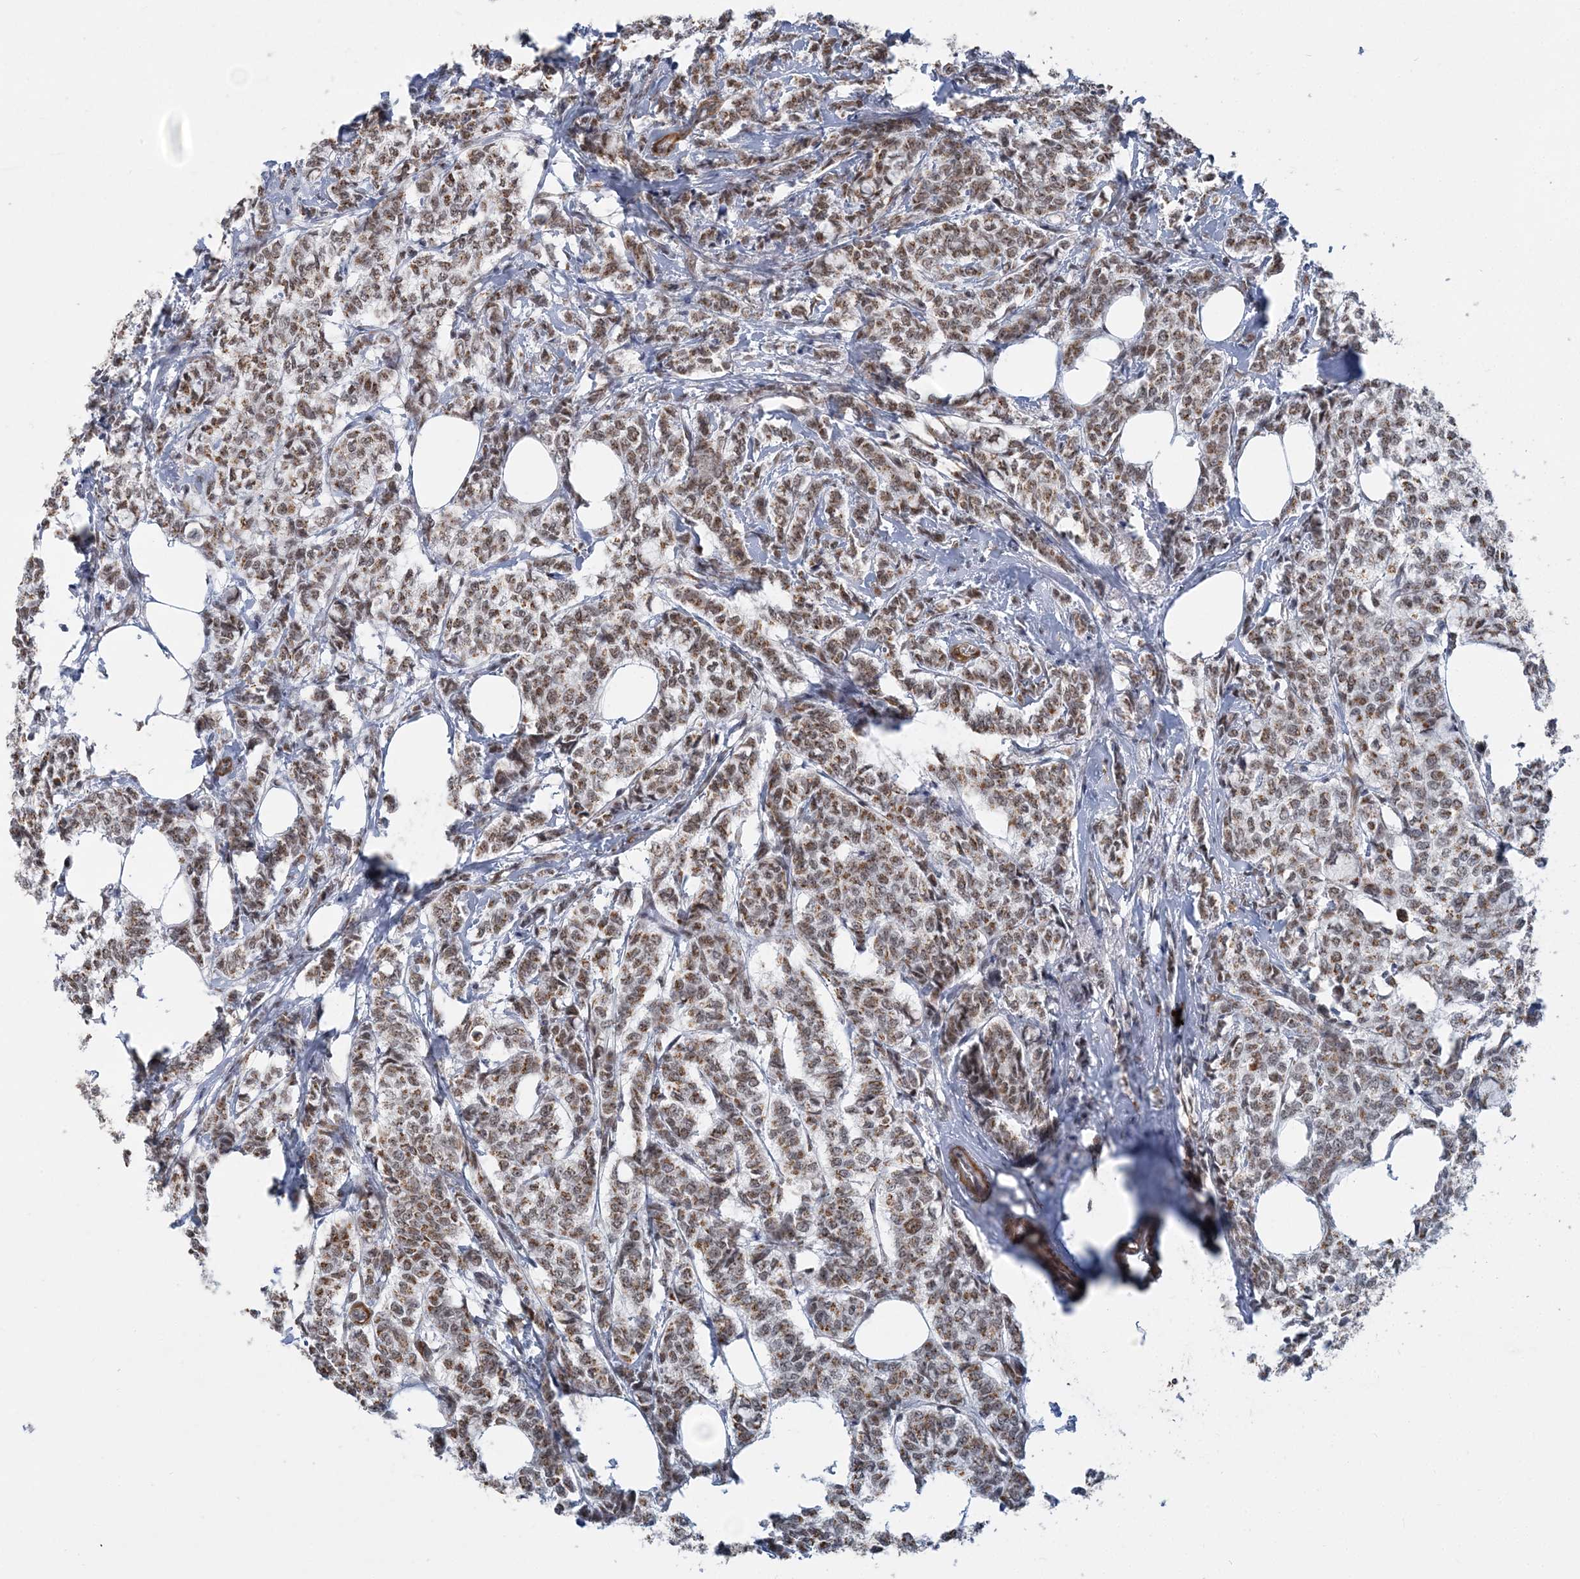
{"staining": {"intensity": "moderate", "quantity": ">75%", "location": "nuclear"}, "tissue": "breast cancer", "cell_type": "Tumor cells", "image_type": "cancer", "snomed": [{"axis": "morphology", "description": "Lobular carcinoma"}, {"axis": "topography", "description": "Breast"}], "caption": "Immunohistochemical staining of breast cancer (lobular carcinoma) reveals moderate nuclear protein expression in approximately >75% of tumor cells.", "gene": "PLRG1", "patient": {"sex": "female", "age": 60}}